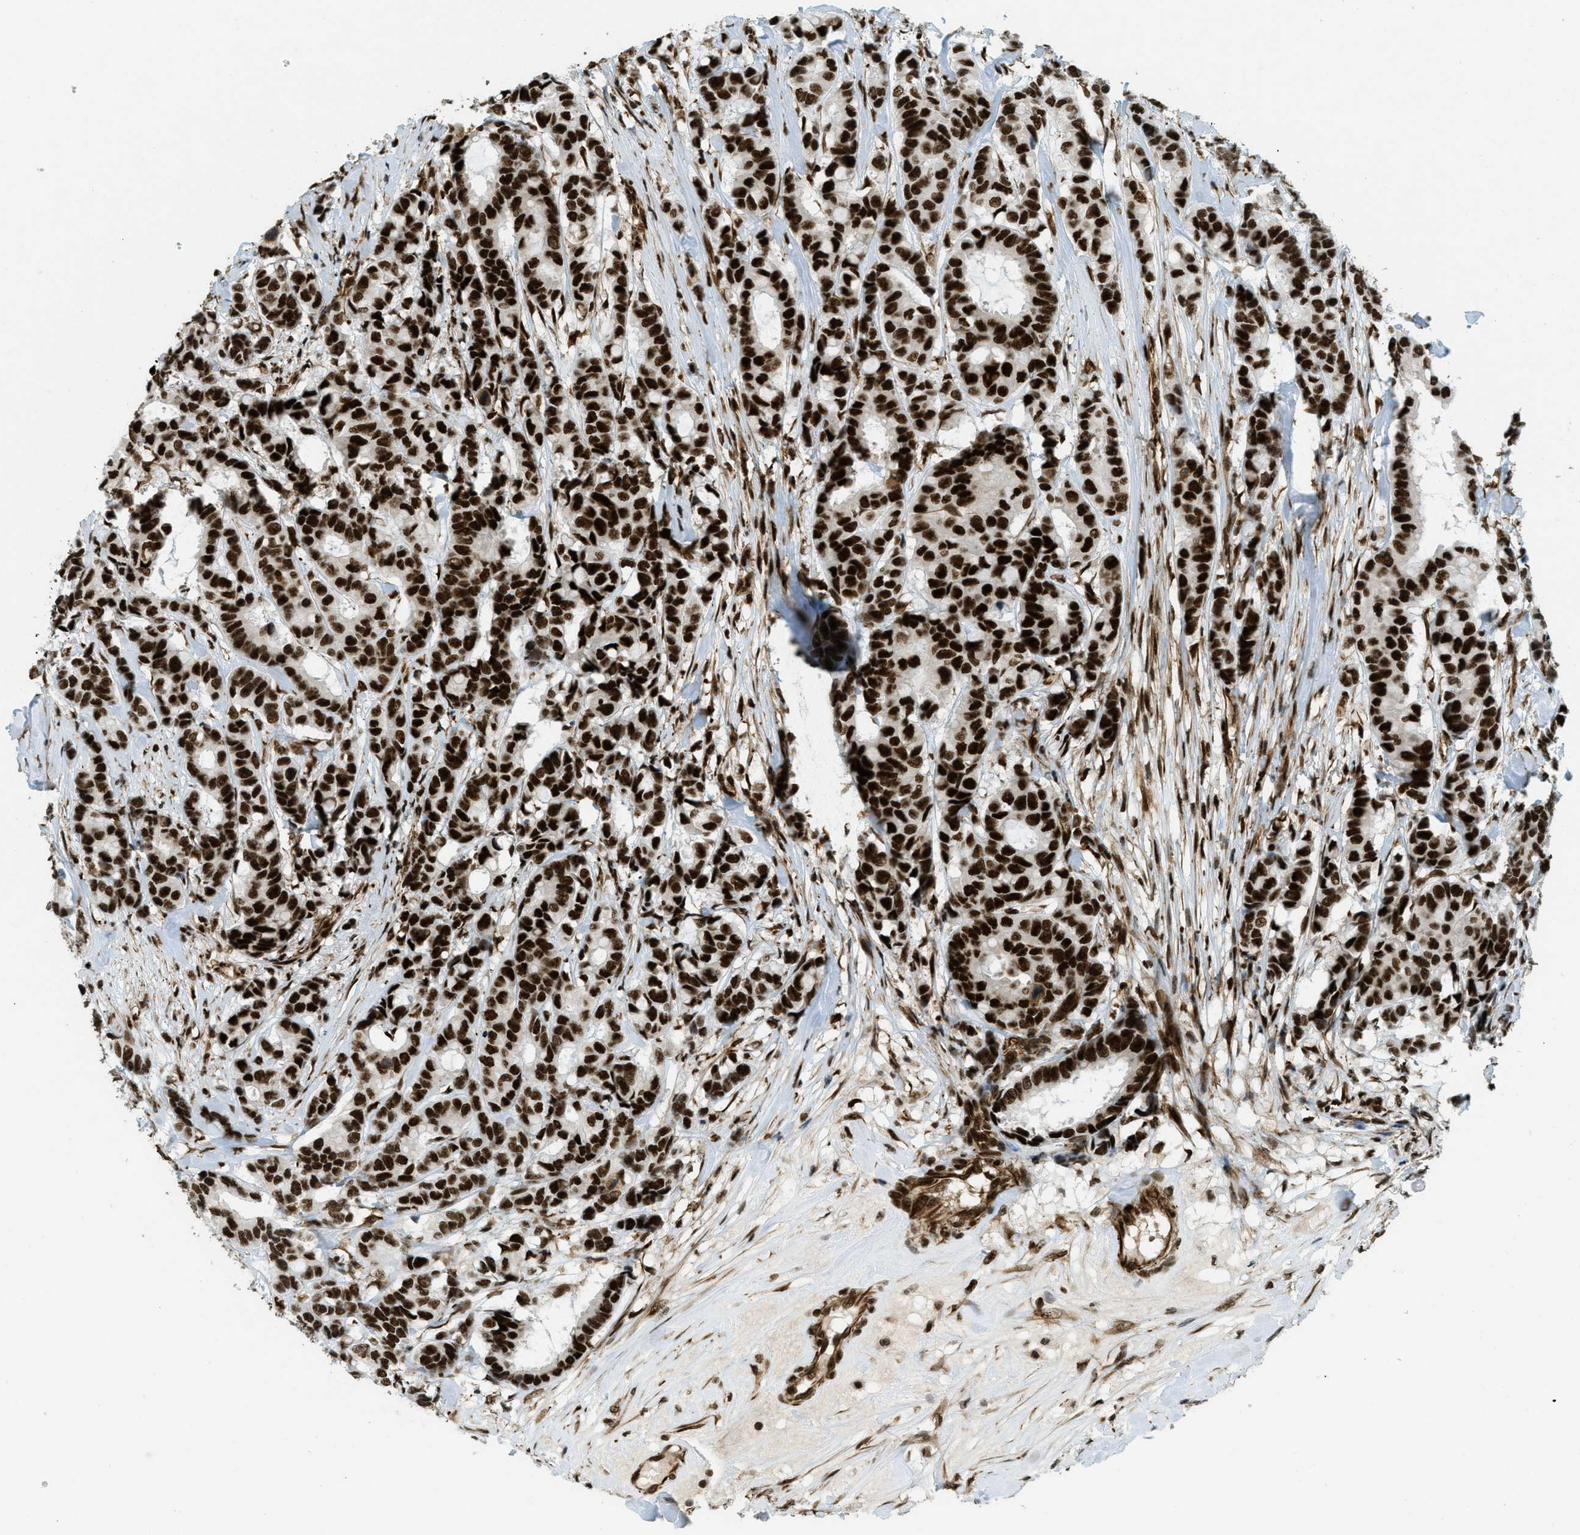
{"staining": {"intensity": "strong", "quantity": ">75%", "location": "nuclear"}, "tissue": "breast cancer", "cell_type": "Tumor cells", "image_type": "cancer", "snomed": [{"axis": "morphology", "description": "Duct carcinoma"}, {"axis": "topography", "description": "Breast"}], "caption": "Immunohistochemistry histopathology image of neoplastic tissue: breast cancer (infiltrating ductal carcinoma) stained using immunohistochemistry (IHC) reveals high levels of strong protein expression localized specifically in the nuclear of tumor cells, appearing as a nuclear brown color.", "gene": "ZFR", "patient": {"sex": "female", "age": 87}}